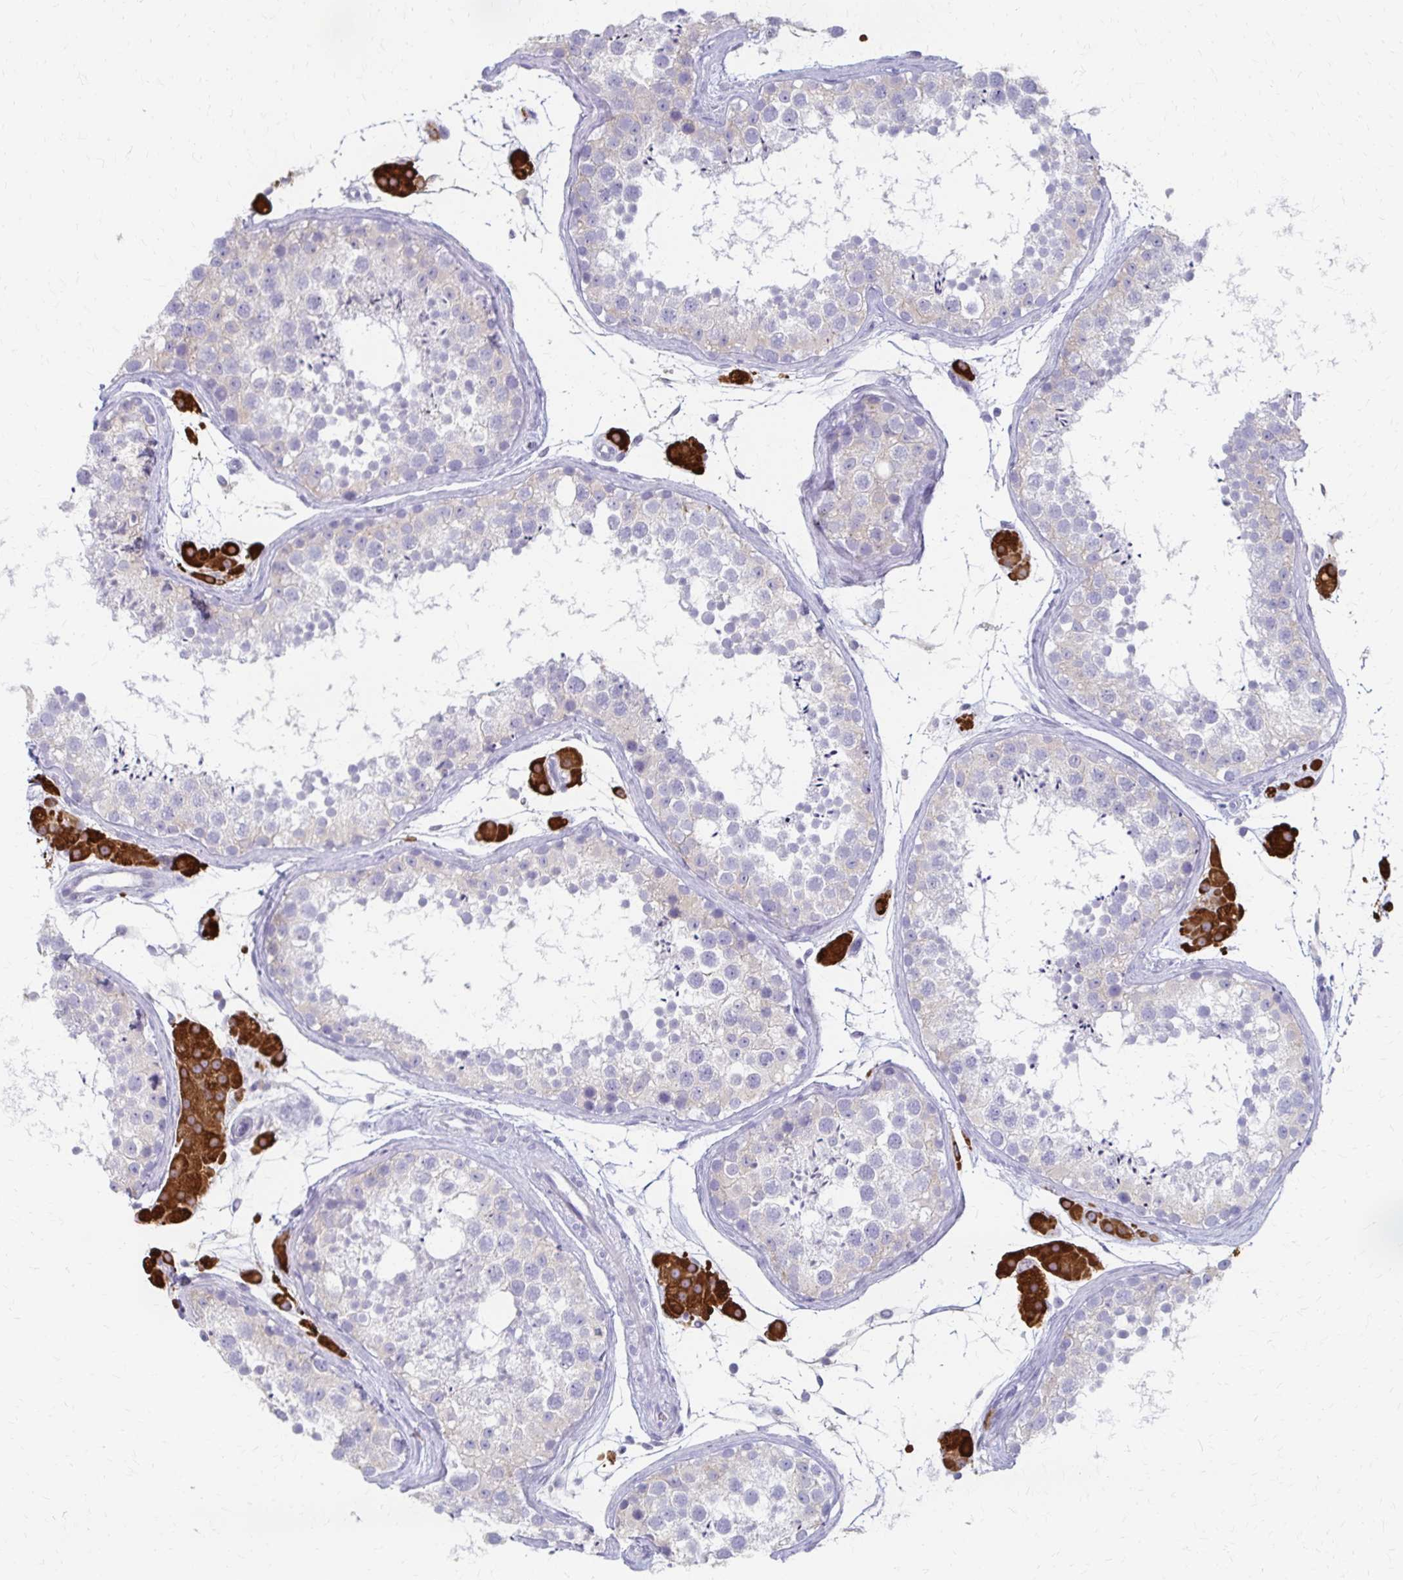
{"staining": {"intensity": "negative", "quantity": "none", "location": "none"}, "tissue": "testis", "cell_type": "Cells in seminiferous ducts", "image_type": "normal", "snomed": [{"axis": "morphology", "description": "Normal tissue, NOS"}, {"axis": "topography", "description": "Testis"}], "caption": "This micrograph is of benign testis stained with immunohistochemistry to label a protein in brown with the nuclei are counter-stained blue. There is no expression in cells in seminiferous ducts. The staining was performed using DAB (3,3'-diaminobenzidine) to visualize the protein expression in brown, while the nuclei were stained in blue with hematoxylin (Magnification: 20x).", "gene": "CYB5A", "patient": {"sex": "male", "age": 41}}